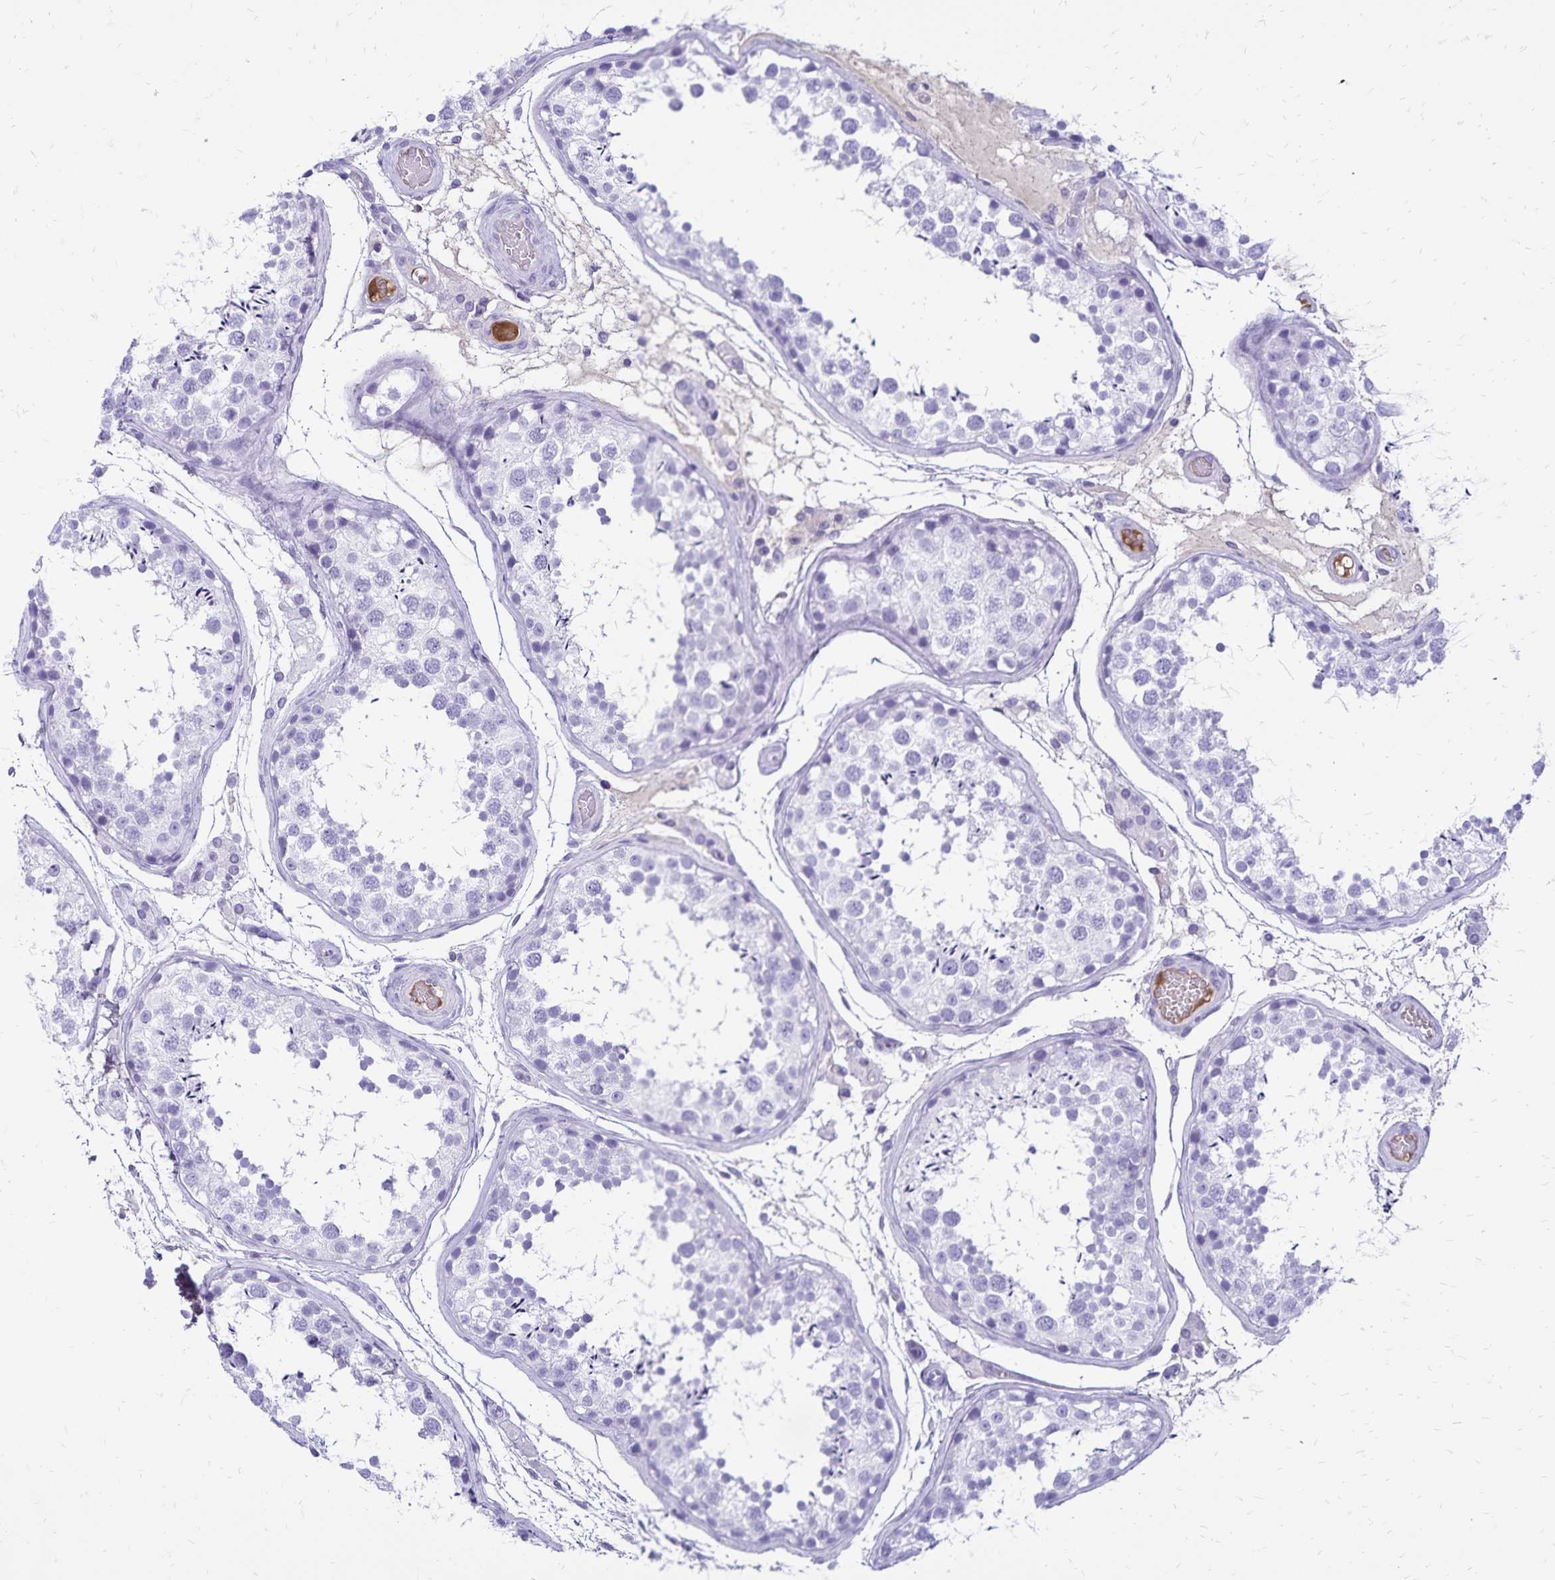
{"staining": {"intensity": "negative", "quantity": "none", "location": "none"}, "tissue": "testis", "cell_type": "Cells in seminiferous ducts", "image_type": "normal", "snomed": [{"axis": "morphology", "description": "Normal tissue, NOS"}, {"axis": "topography", "description": "Testis"}], "caption": "Immunohistochemistry (IHC) of normal human testis exhibits no expression in cells in seminiferous ducts.", "gene": "CD27", "patient": {"sex": "male", "age": 29}}